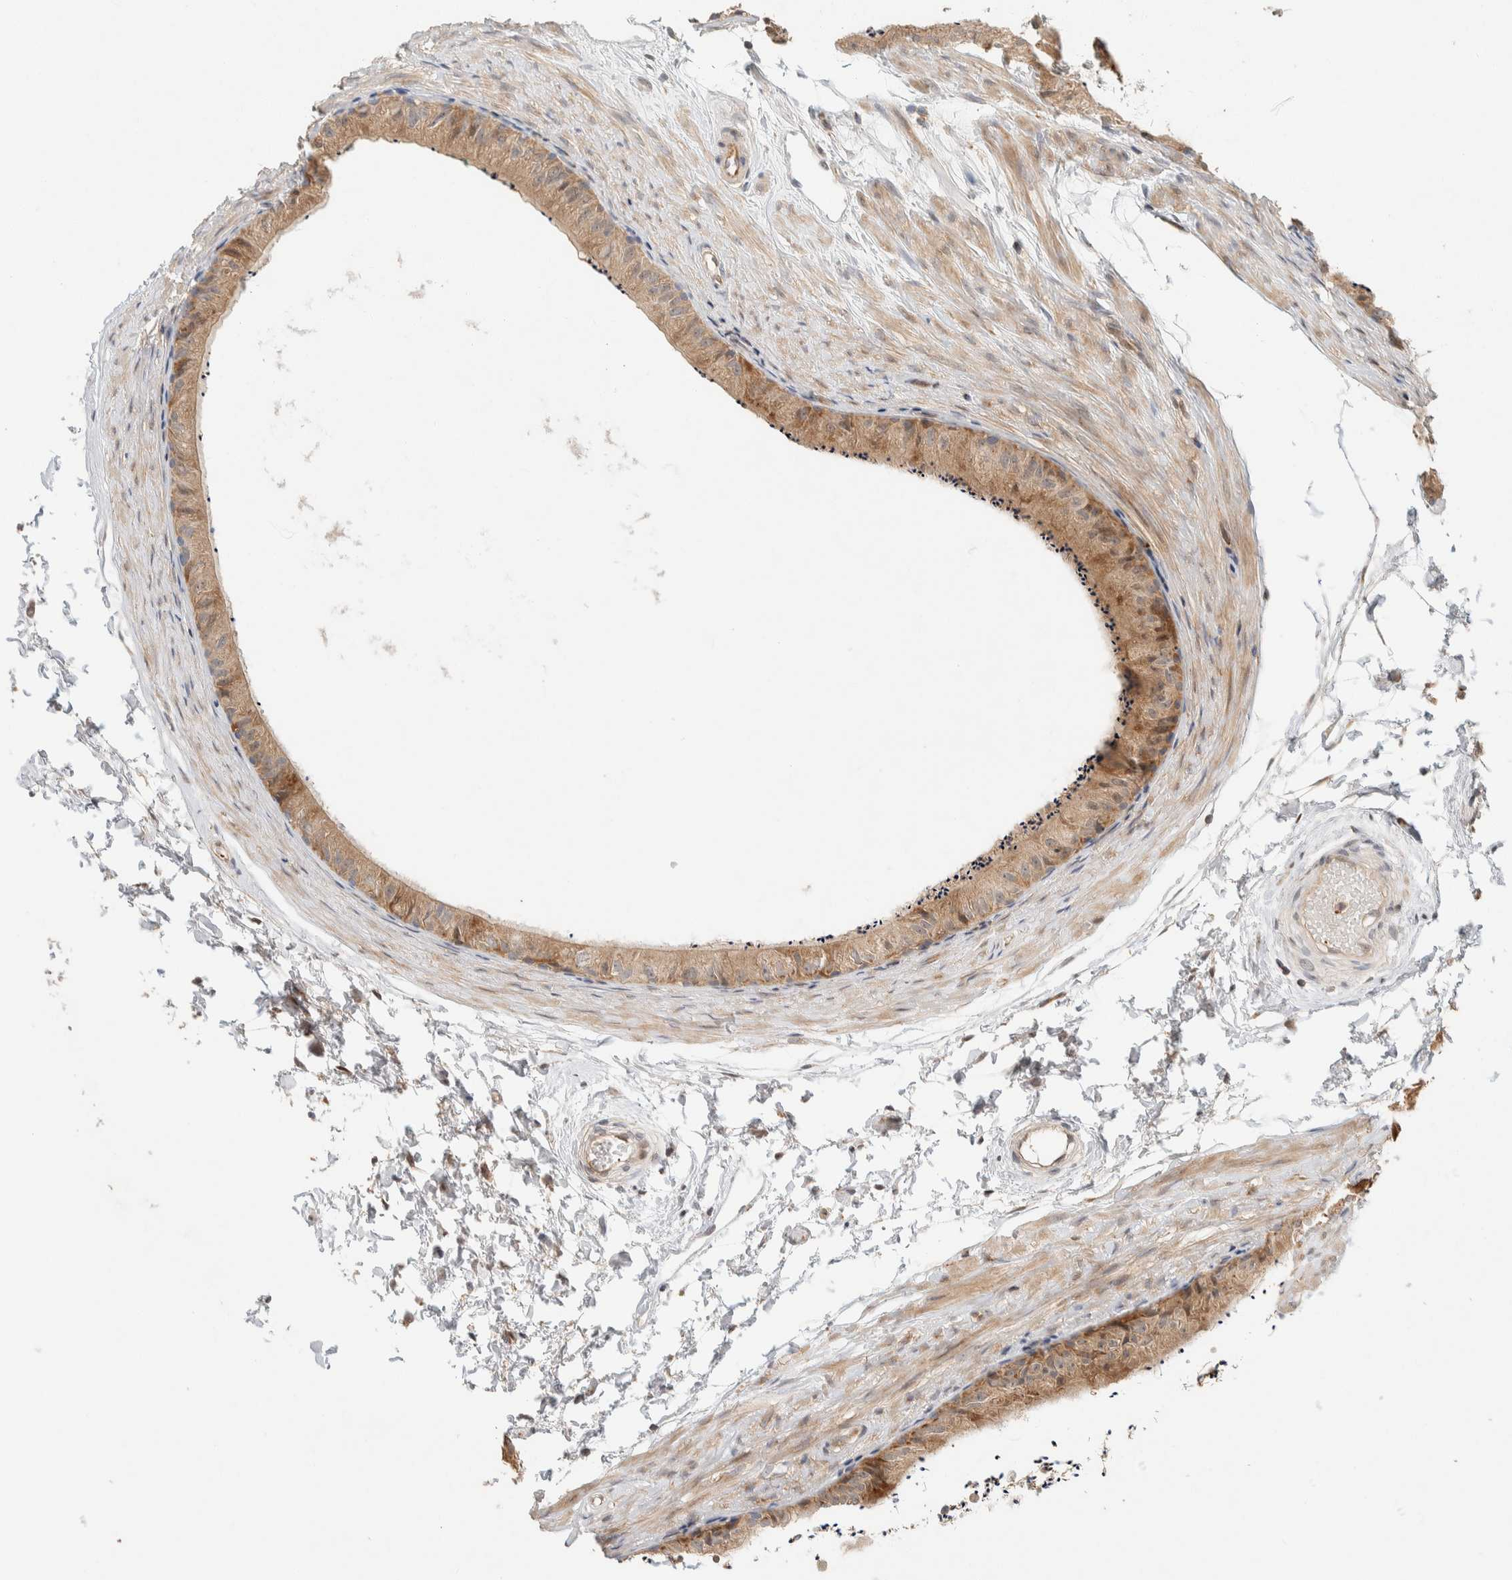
{"staining": {"intensity": "moderate", "quantity": ">75%", "location": "cytoplasmic/membranous"}, "tissue": "epididymis", "cell_type": "Glandular cells", "image_type": "normal", "snomed": [{"axis": "morphology", "description": "Normal tissue, NOS"}, {"axis": "topography", "description": "Epididymis"}], "caption": "A photomicrograph showing moderate cytoplasmic/membranous positivity in about >75% of glandular cells in unremarkable epididymis, as visualized by brown immunohistochemical staining.", "gene": "KIF9", "patient": {"sex": "male", "age": 56}}